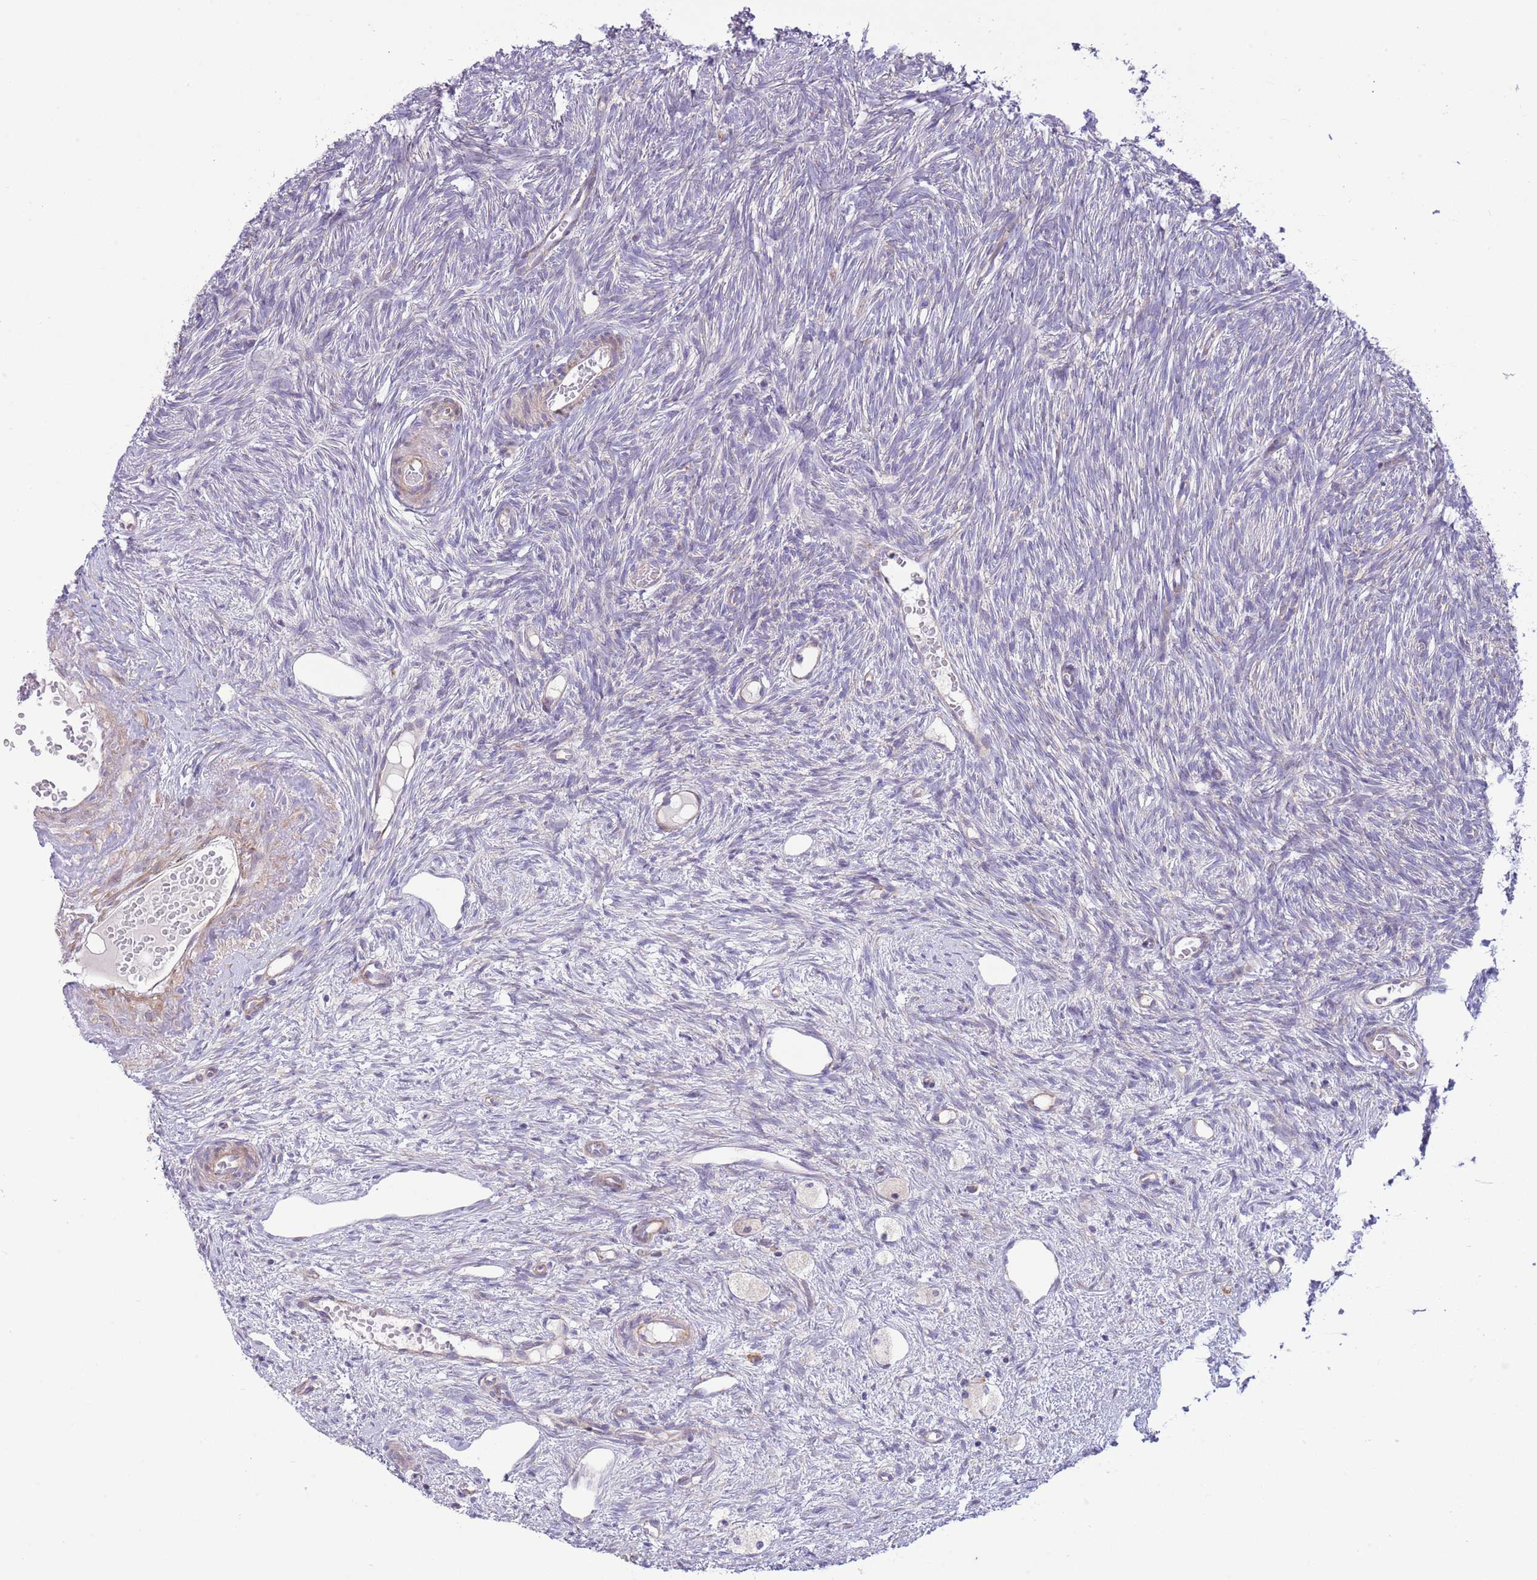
{"staining": {"intensity": "moderate", "quantity": ">75%", "location": "cytoplasmic/membranous"}, "tissue": "ovary", "cell_type": "Follicle cells", "image_type": "normal", "snomed": [{"axis": "morphology", "description": "Normal tissue, NOS"}, {"axis": "topography", "description": "Ovary"}], "caption": "Follicle cells exhibit medium levels of moderate cytoplasmic/membranous expression in approximately >75% of cells in unremarkable ovary. The staining is performed using DAB (3,3'-diaminobenzidine) brown chromogen to label protein expression. The nuclei are counter-stained blue using hematoxylin.", "gene": "TOMM5", "patient": {"sex": "female", "age": 51}}